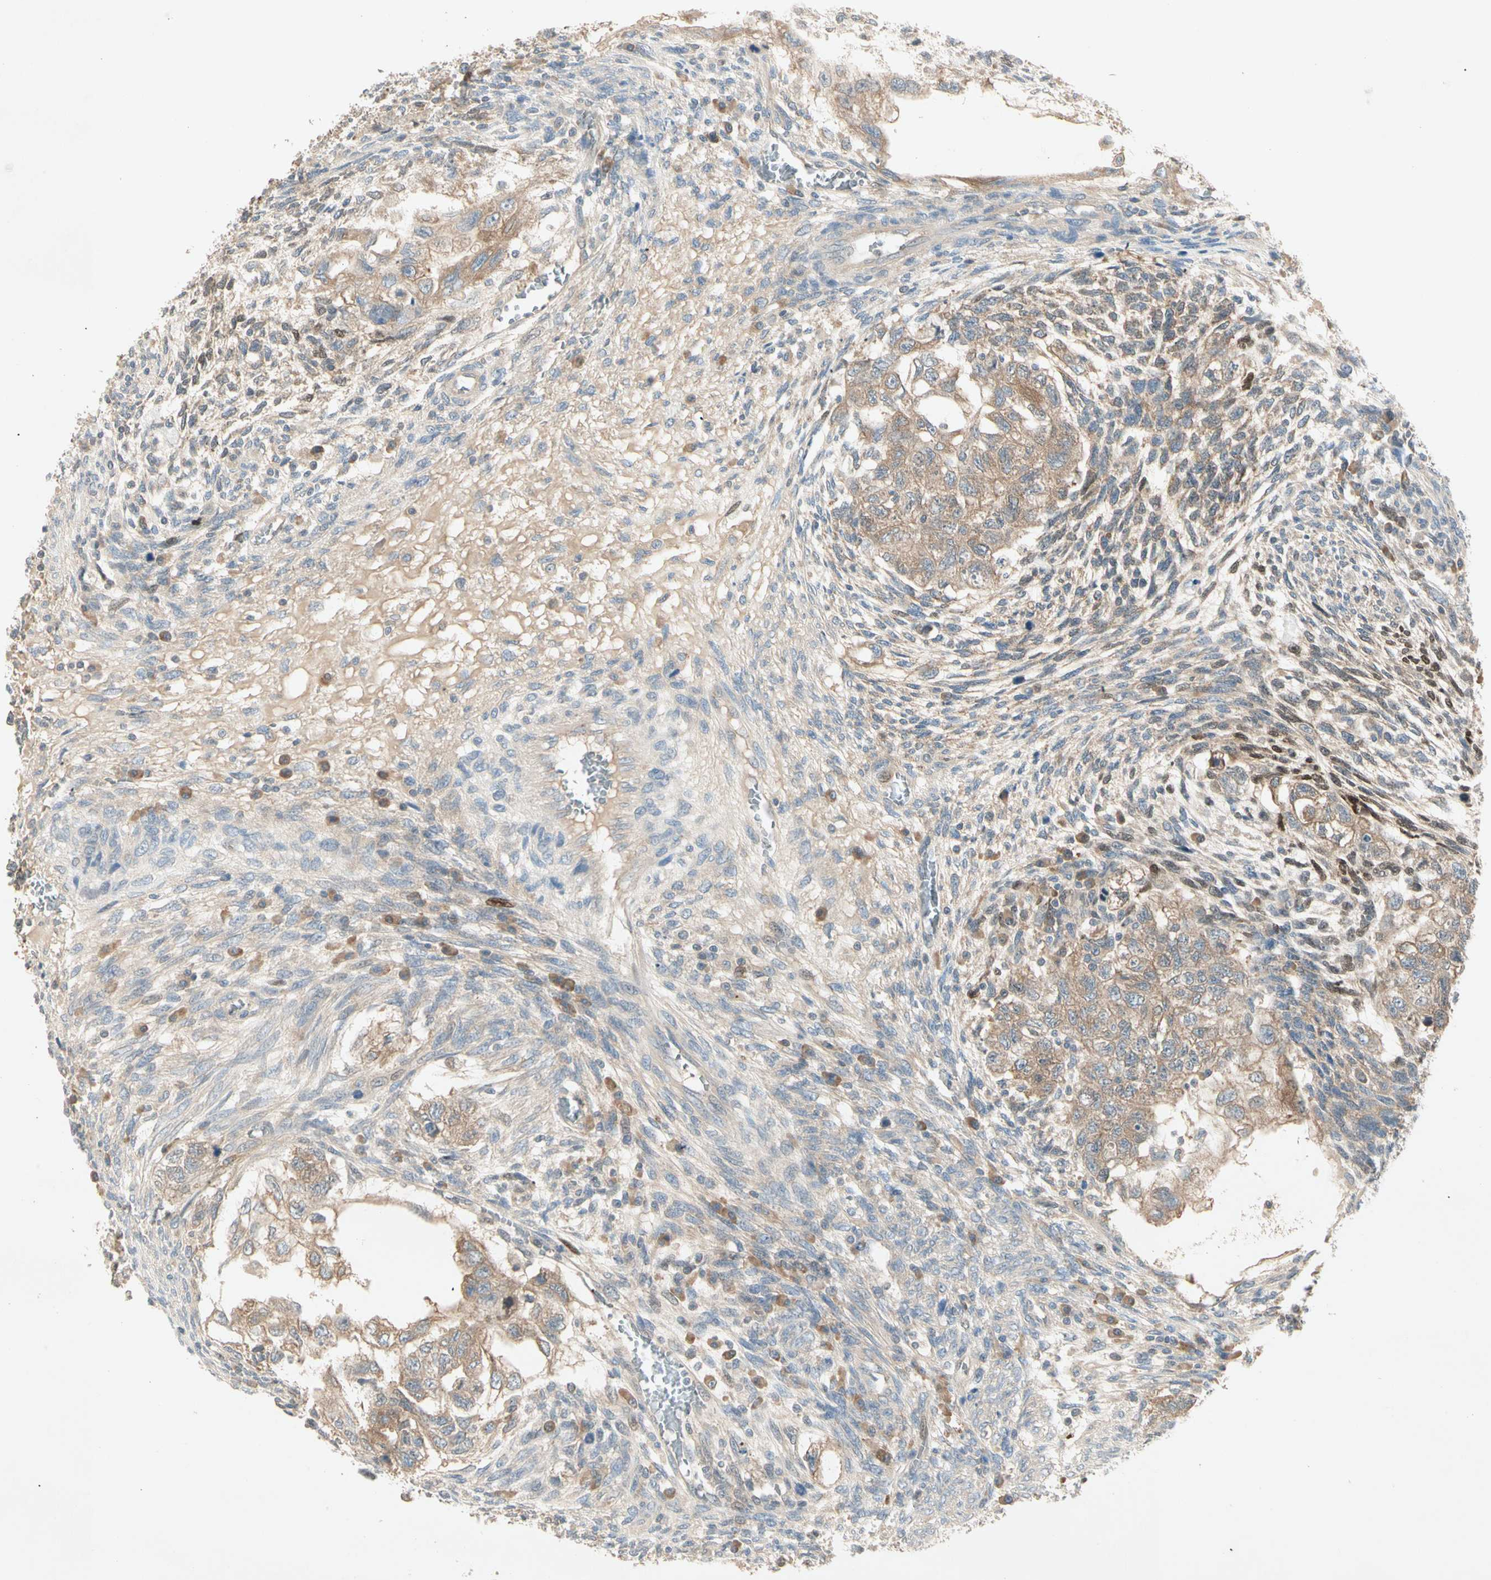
{"staining": {"intensity": "moderate", "quantity": ">75%", "location": "cytoplasmic/membranous"}, "tissue": "testis cancer", "cell_type": "Tumor cells", "image_type": "cancer", "snomed": [{"axis": "morphology", "description": "Normal tissue, NOS"}, {"axis": "morphology", "description": "Carcinoma, Embryonal, NOS"}, {"axis": "topography", "description": "Testis"}], "caption": "Immunohistochemical staining of embryonal carcinoma (testis) reveals medium levels of moderate cytoplasmic/membranous protein positivity in approximately >75% of tumor cells.", "gene": "IL1R1", "patient": {"sex": "male", "age": 36}}